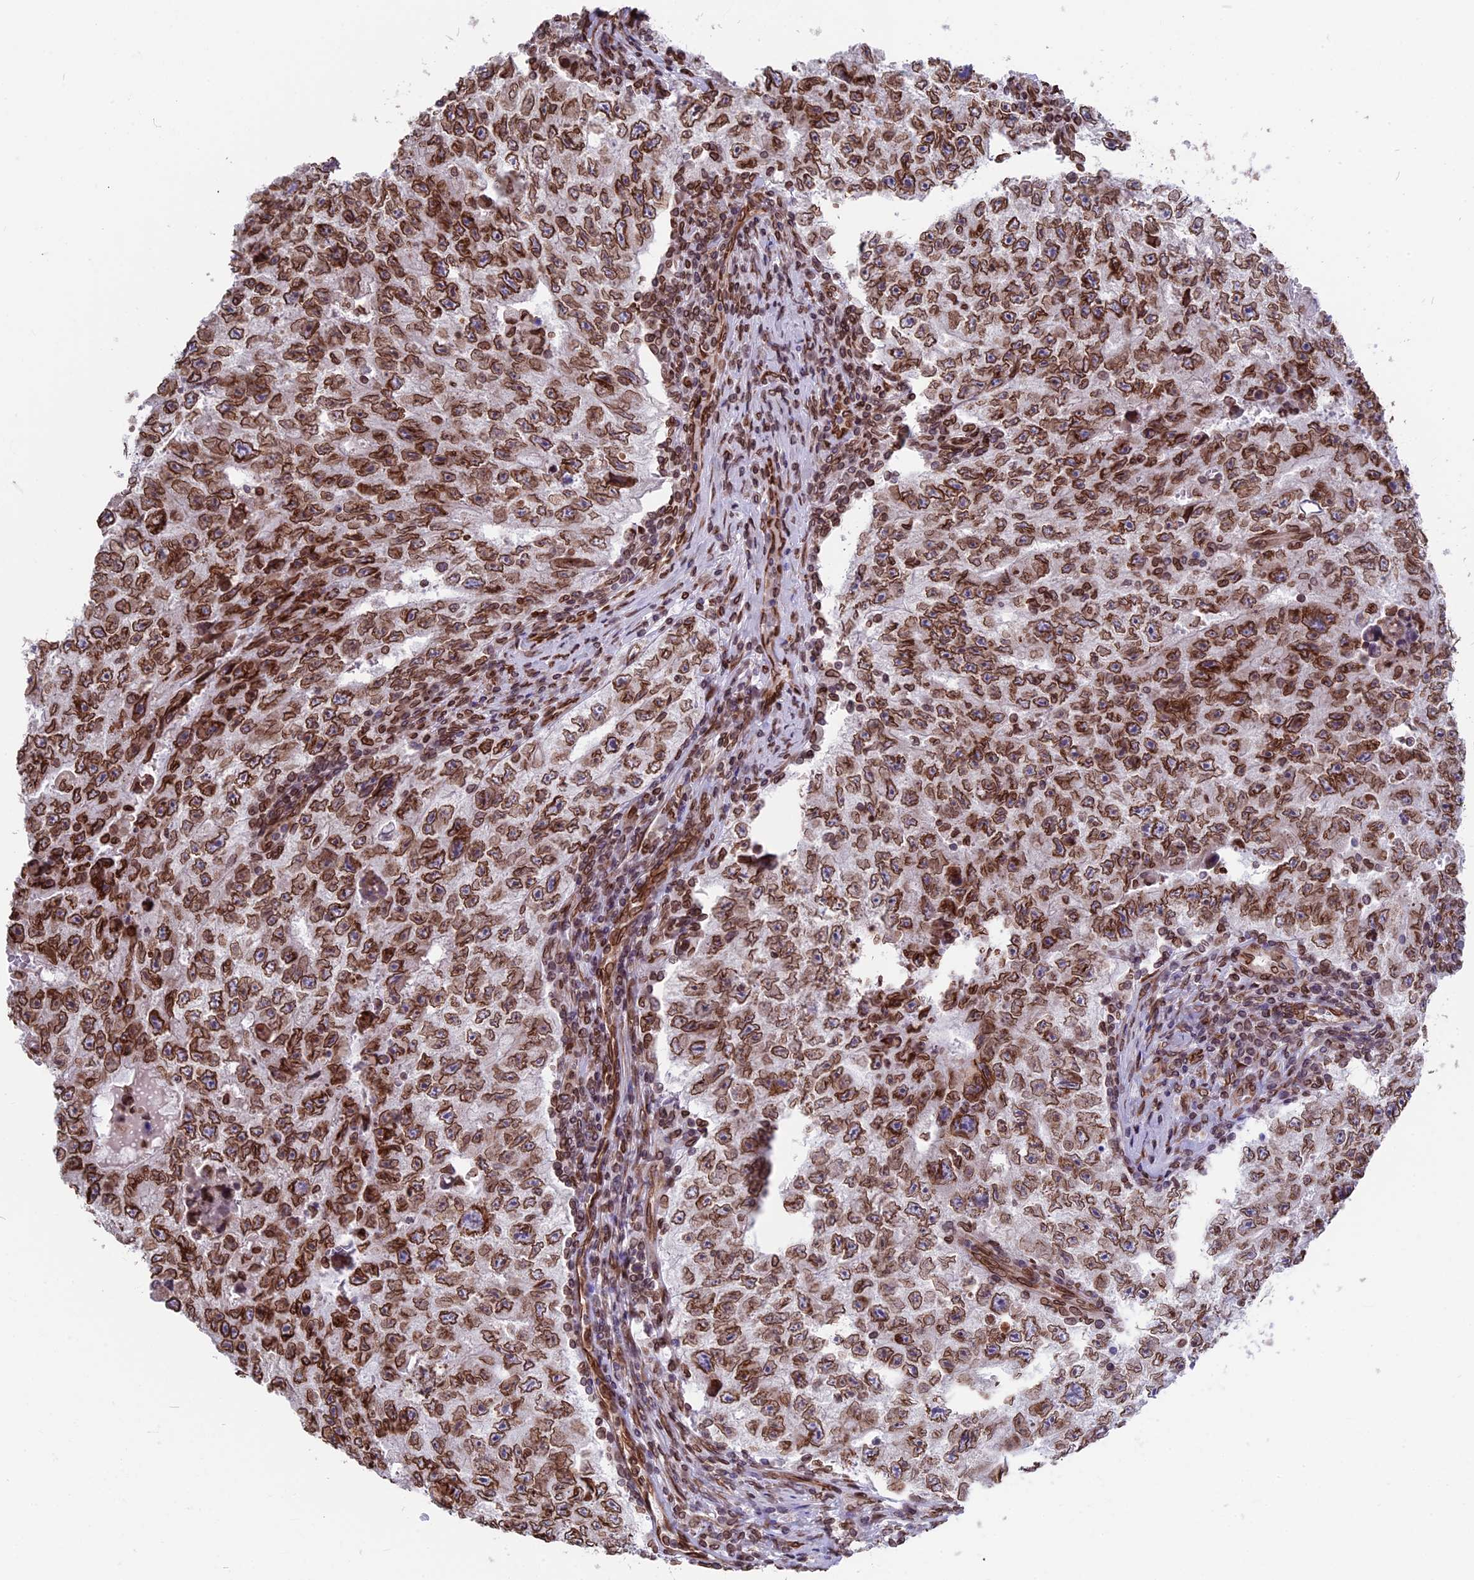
{"staining": {"intensity": "strong", "quantity": ">75%", "location": "cytoplasmic/membranous,nuclear"}, "tissue": "testis cancer", "cell_type": "Tumor cells", "image_type": "cancer", "snomed": [{"axis": "morphology", "description": "Carcinoma, Embryonal, NOS"}, {"axis": "topography", "description": "Testis"}], "caption": "This is an image of immunohistochemistry (IHC) staining of testis embryonal carcinoma, which shows strong expression in the cytoplasmic/membranous and nuclear of tumor cells.", "gene": "PTCHD4", "patient": {"sex": "male", "age": 17}}